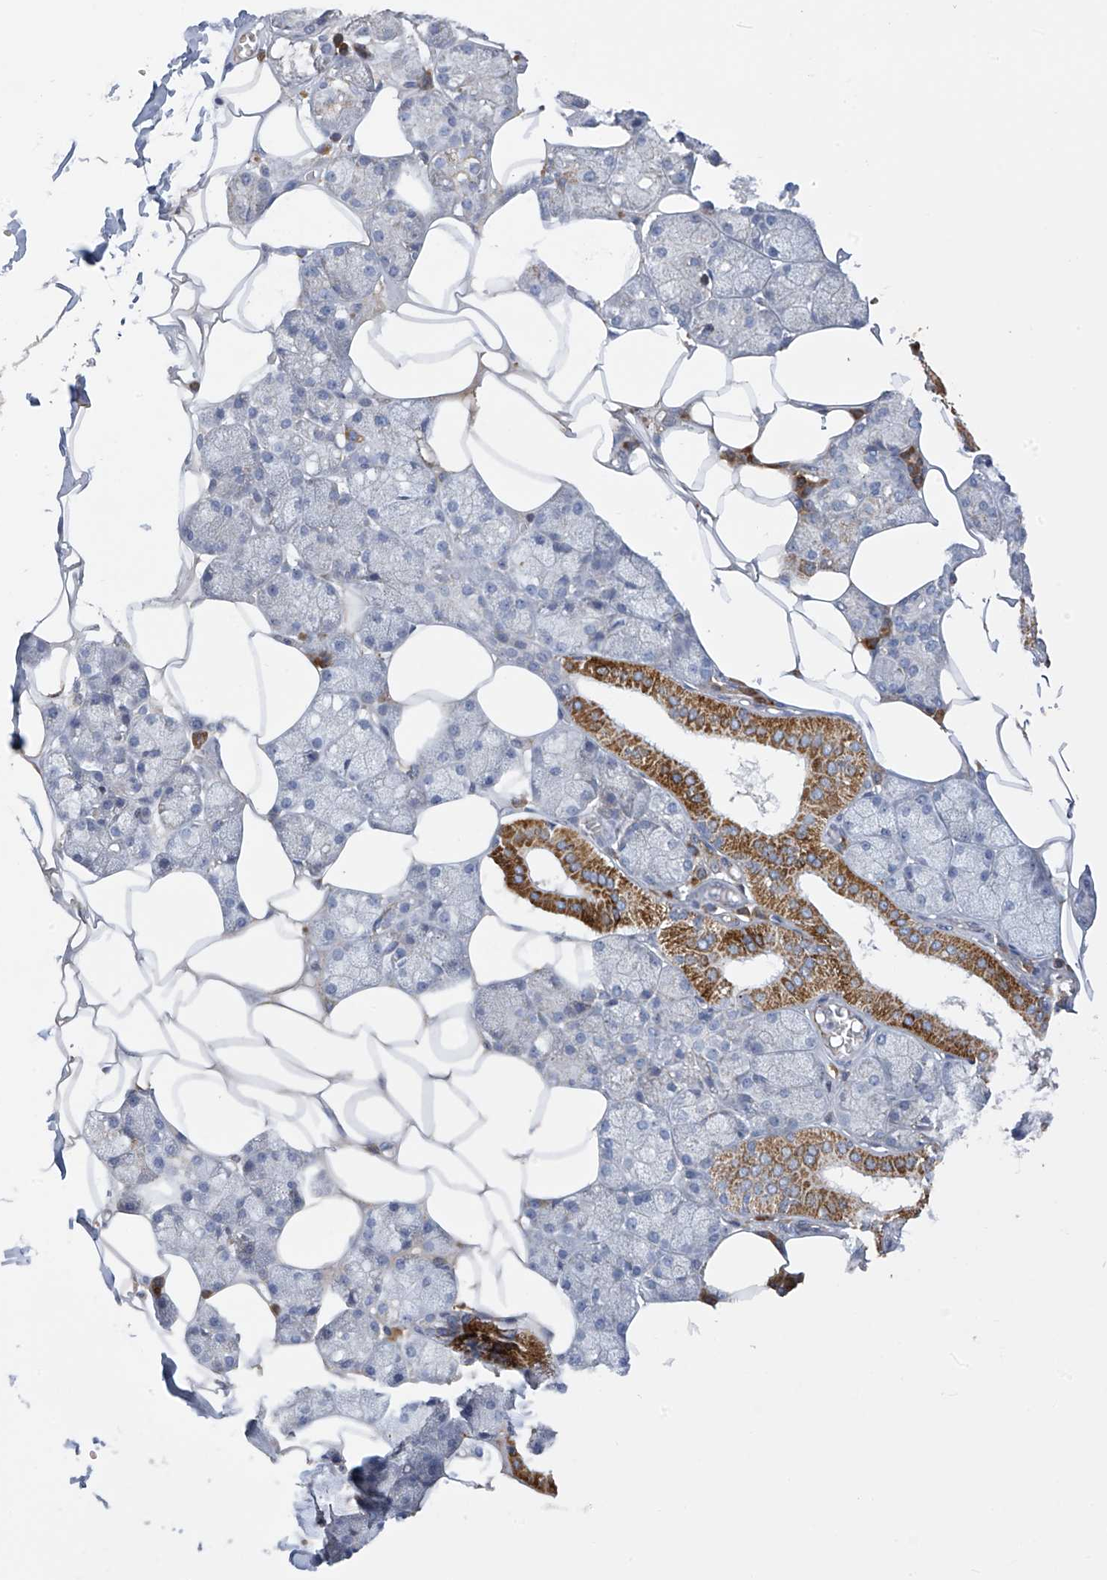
{"staining": {"intensity": "moderate", "quantity": "<25%", "location": "cytoplasmic/membranous"}, "tissue": "salivary gland", "cell_type": "Glandular cells", "image_type": "normal", "snomed": [{"axis": "morphology", "description": "Normal tissue, NOS"}, {"axis": "topography", "description": "Salivary gland"}], "caption": "The histopathology image exhibits immunohistochemical staining of unremarkable salivary gland. There is moderate cytoplasmic/membranous positivity is seen in approximately <25% of glandular cells.", "gene": "SLCO4A1", "patient": {"sex": "male", "age": 62}}